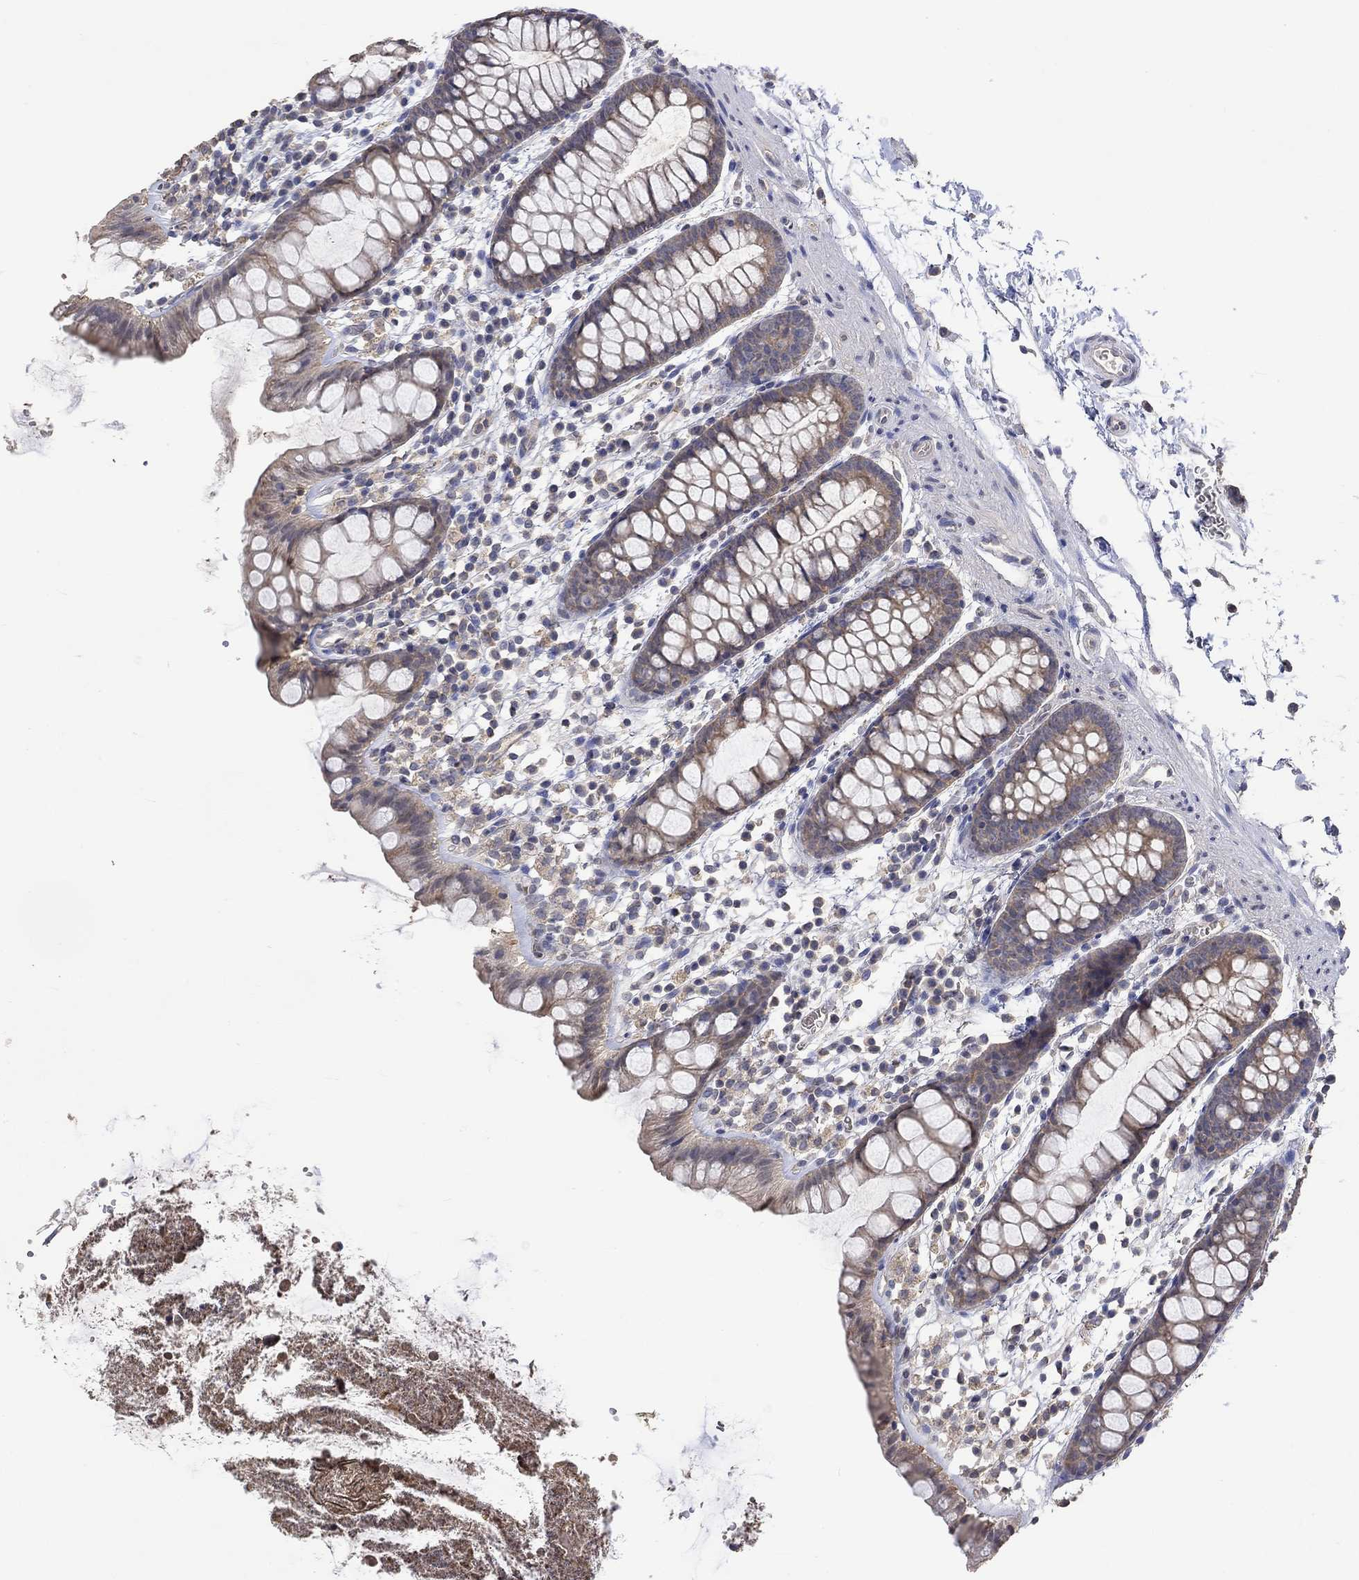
{"staining": {"intensity": "weak", "quantity": "<25%", "location": "cytoplasmic/membranous"}, "tissue": "rectum", "cell_type": "Glandular cells", "image_type": "normal", "snomed": [{"axis": "morphology", "description": "Normal tissue, NOS"}, {"axis": "topography", "description": "Rectum"}], "caption": "A micrograph of human rectum is negative for staining in glandular cells. The staining was performed using DAB to visualize the protein expression in brown, while the nuclei were stained in blue with hematoxylin (Magnification: 20x).", "gene": "PTPN20", "patient": {"sex": "male", "age": 57}}